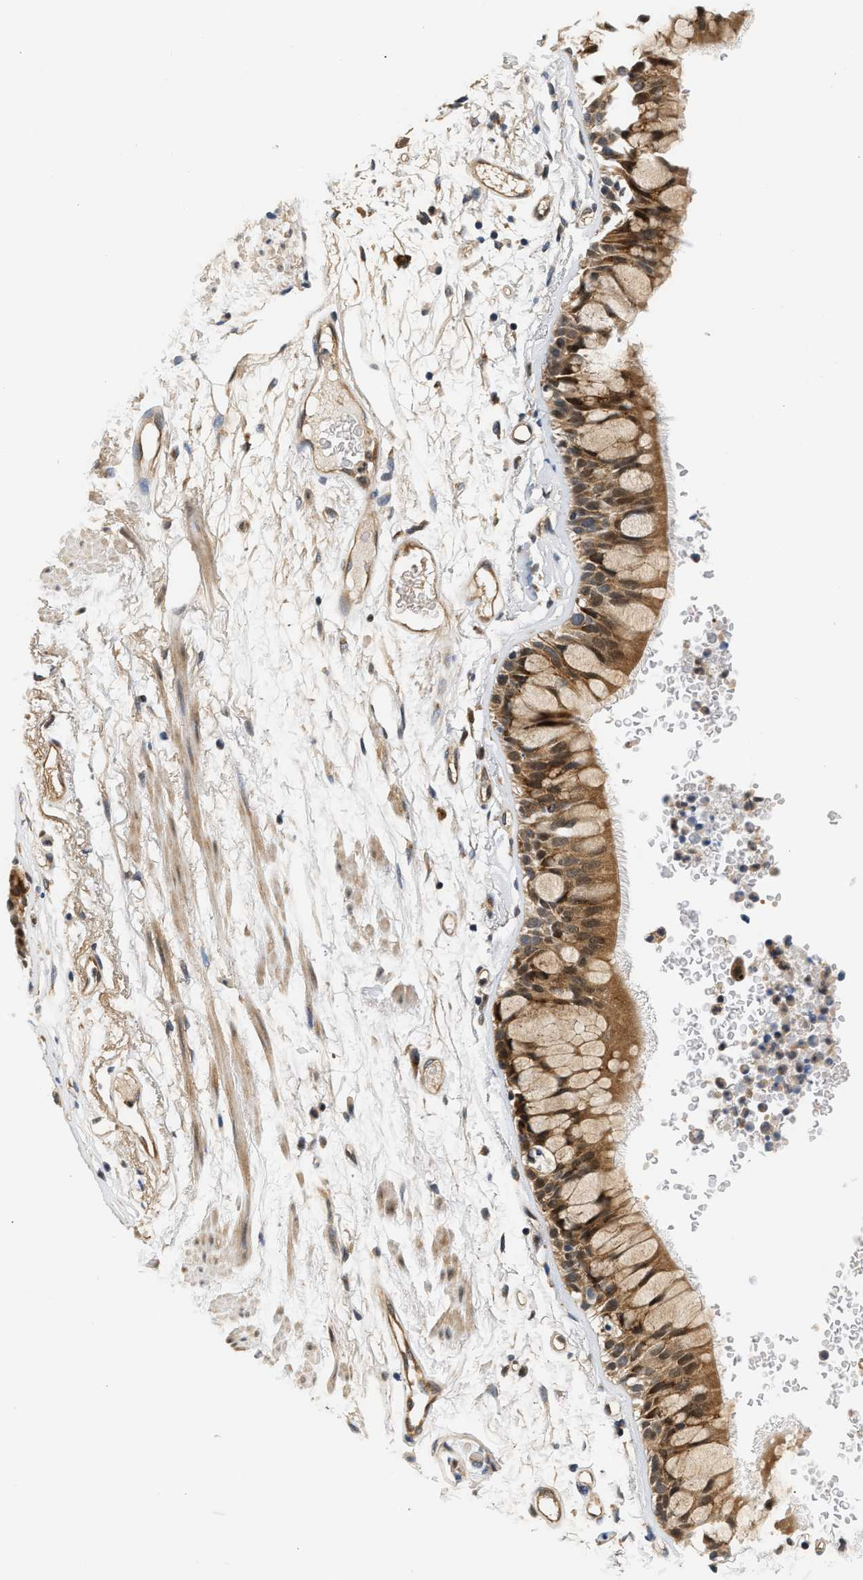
{"staining": {"intensity": "moderate", "quantity": ">75%", "location": "cytoplasmic/membranous"}, "tissue": "bronchus", "cell_type": "Respiratory epithelial cells", "image_type": "normal", "snomed": [{"axis": "morphology", "description": "Normal tissue, NOS"}, {"axis": "topography", "description": "Bronchus"}], "caption": "Immunohistochemical staining of benign human bronchus exhibits moderate cytoplasmic/membranous protein staining in about >75% of respiratory epithelial cells.", "gene": "TNIP2", "patient": {"sex": "male", "age": 66}}